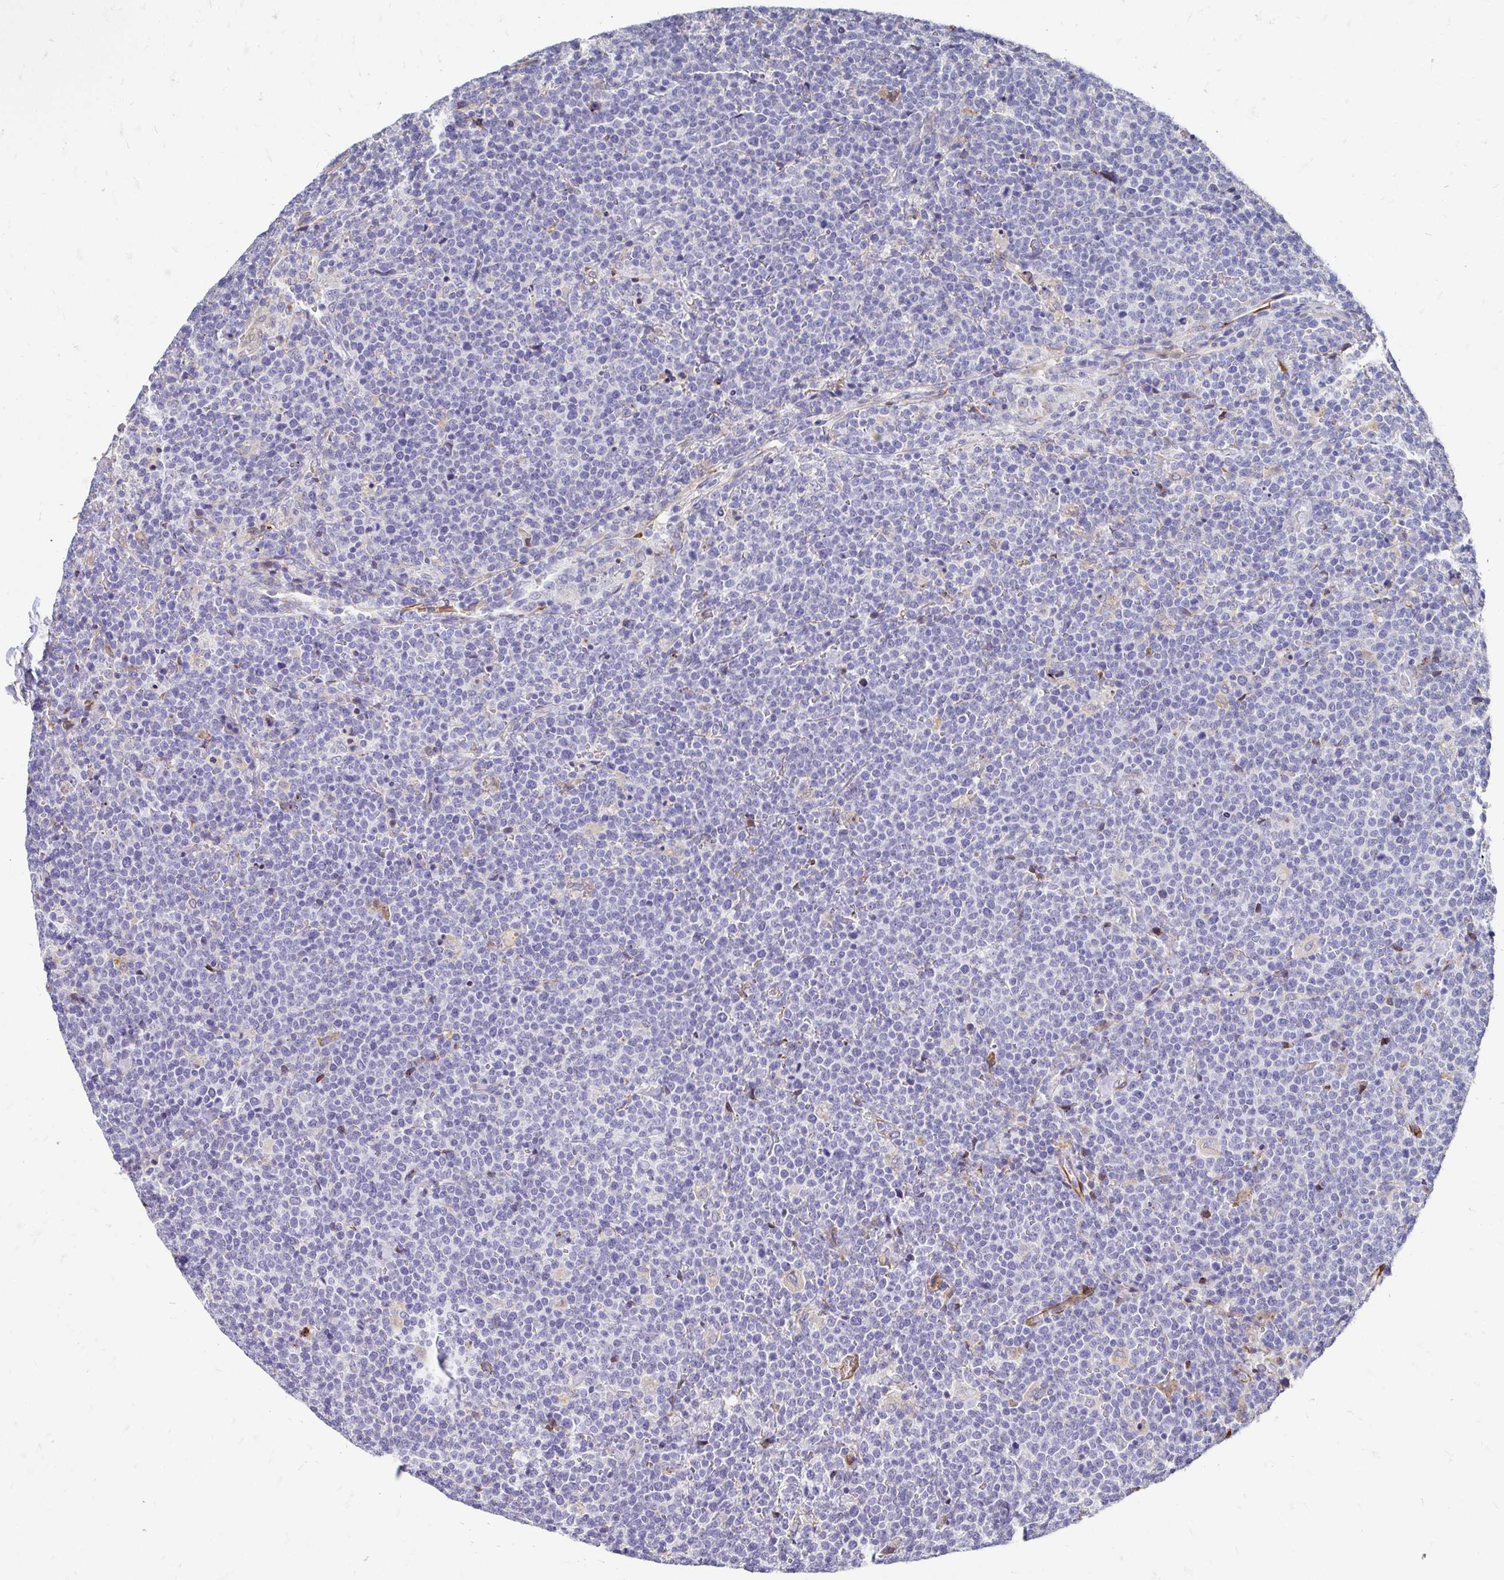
{"staining": {"intensity": "negative", "quantity": "none", "location": "none"}, "tissue": "lymphoma", "cell_type": "Tumor cells", "image_type": "cancer", "snomed": [{"axis": "morphology", "description": "Malignant lymphoma, non-Hodgkin's type, High grade"}, {"axis": "topography", "description": "Lymph node"}], "caption": "The immunohistochemistry (IHC) micrograph has no significant expression in tumor cells of lymphoma tissue.", "gene": "CDKL1", "patient": {"sex": "male", "age": 61}}